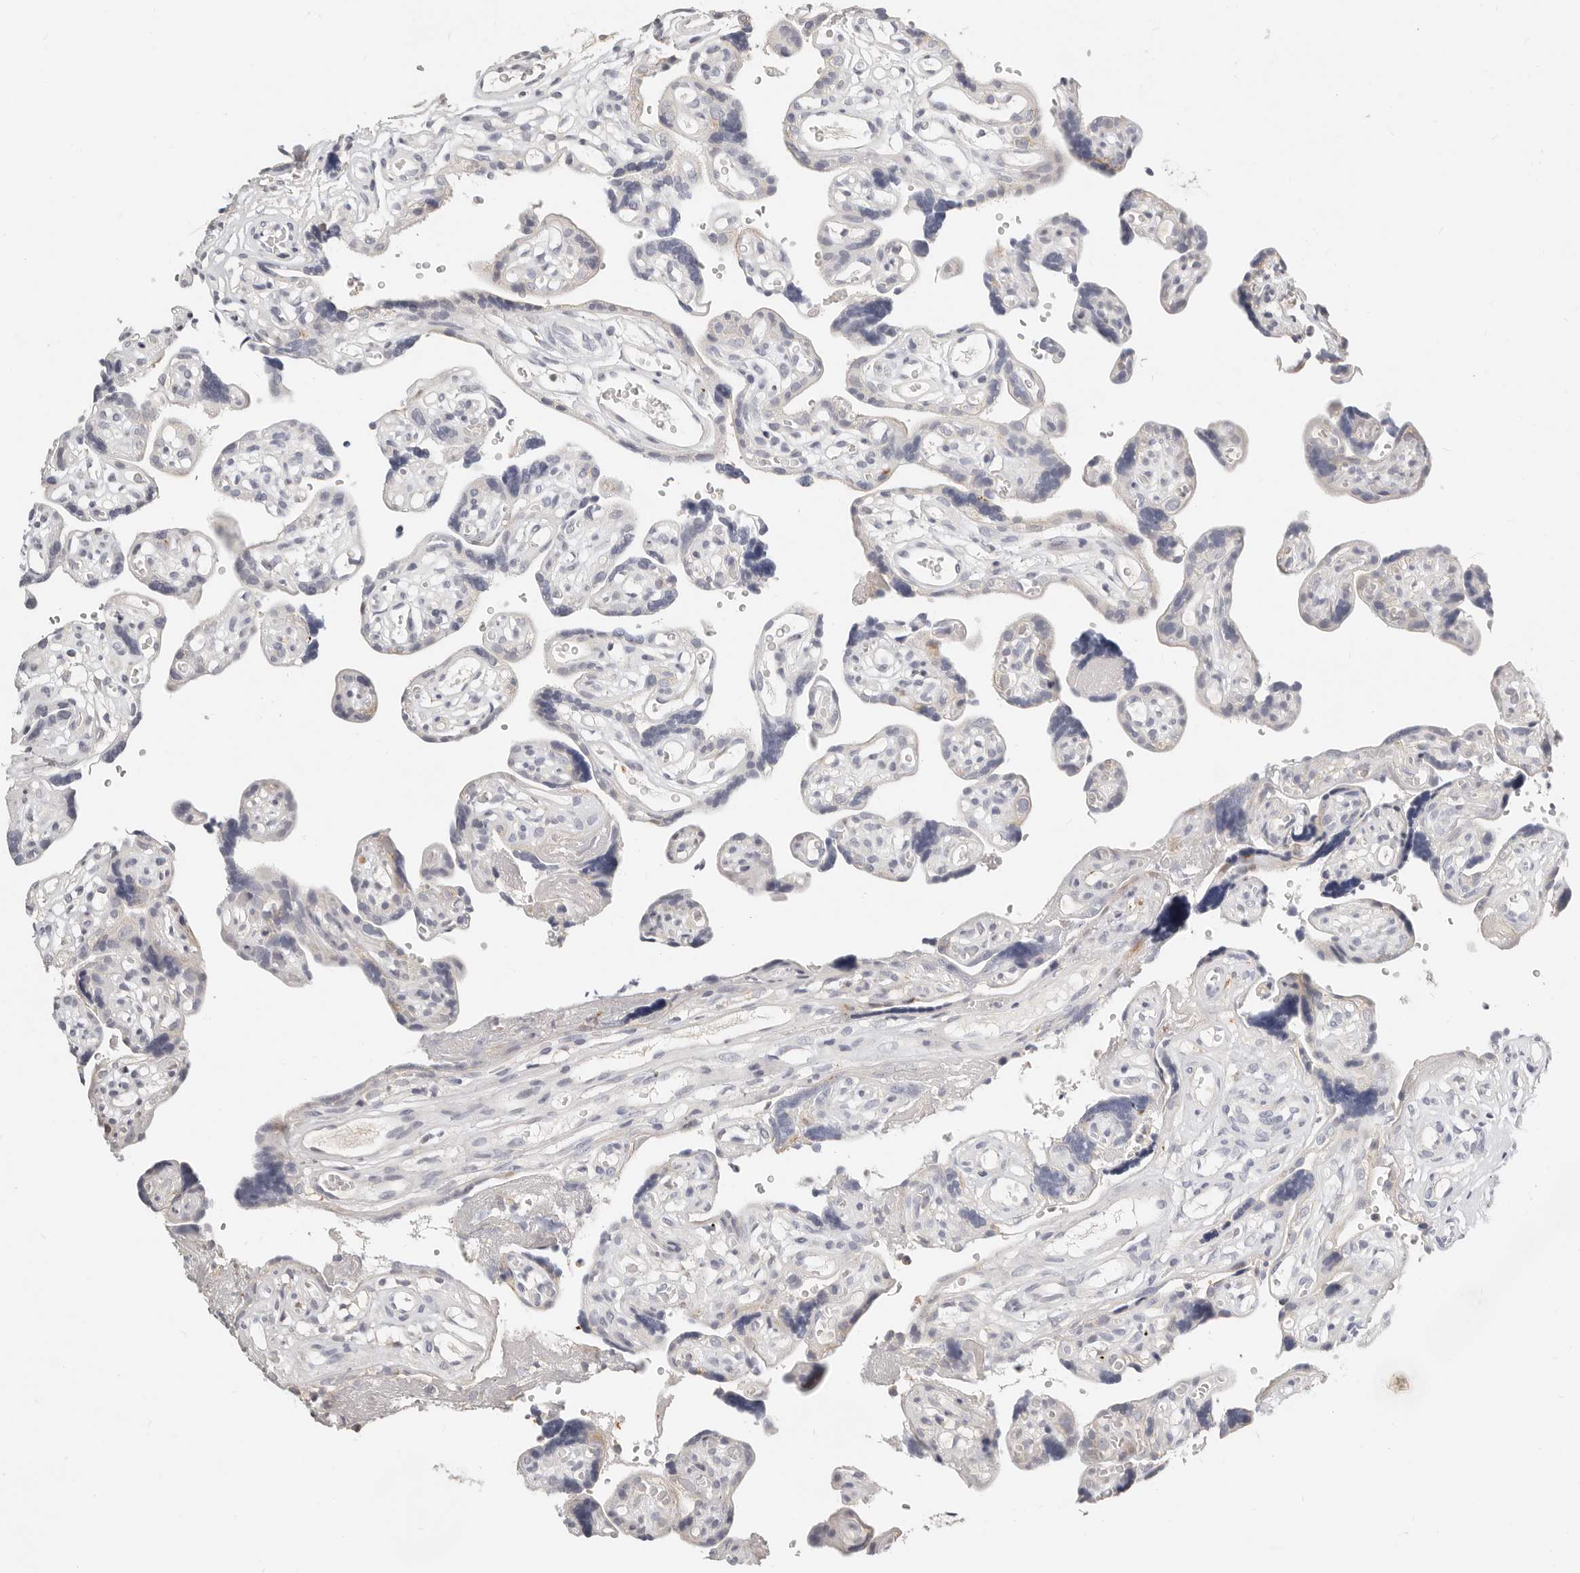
{"staining": {"intensity": "moderate", "quantity": "<25%", "location": "cytoplasmic/membranous"}, "tissue": "placenta", "cell_type": "Decidual cells", "image_type": "normal", "snomed": [{"axis": "morphology", "description": "Normal tissue, NOS"}, {"axis": "topography", "description": "Placenta"}], "caption": "Moderate cytoplasmic/membranous positivity for a protein is present in approximately <25% of decidual cells of unremarkable placenta using immunohistochemistry (IHC).", "gene": "TMEM63B", "patient": {"sex": "female", "age": 30}}